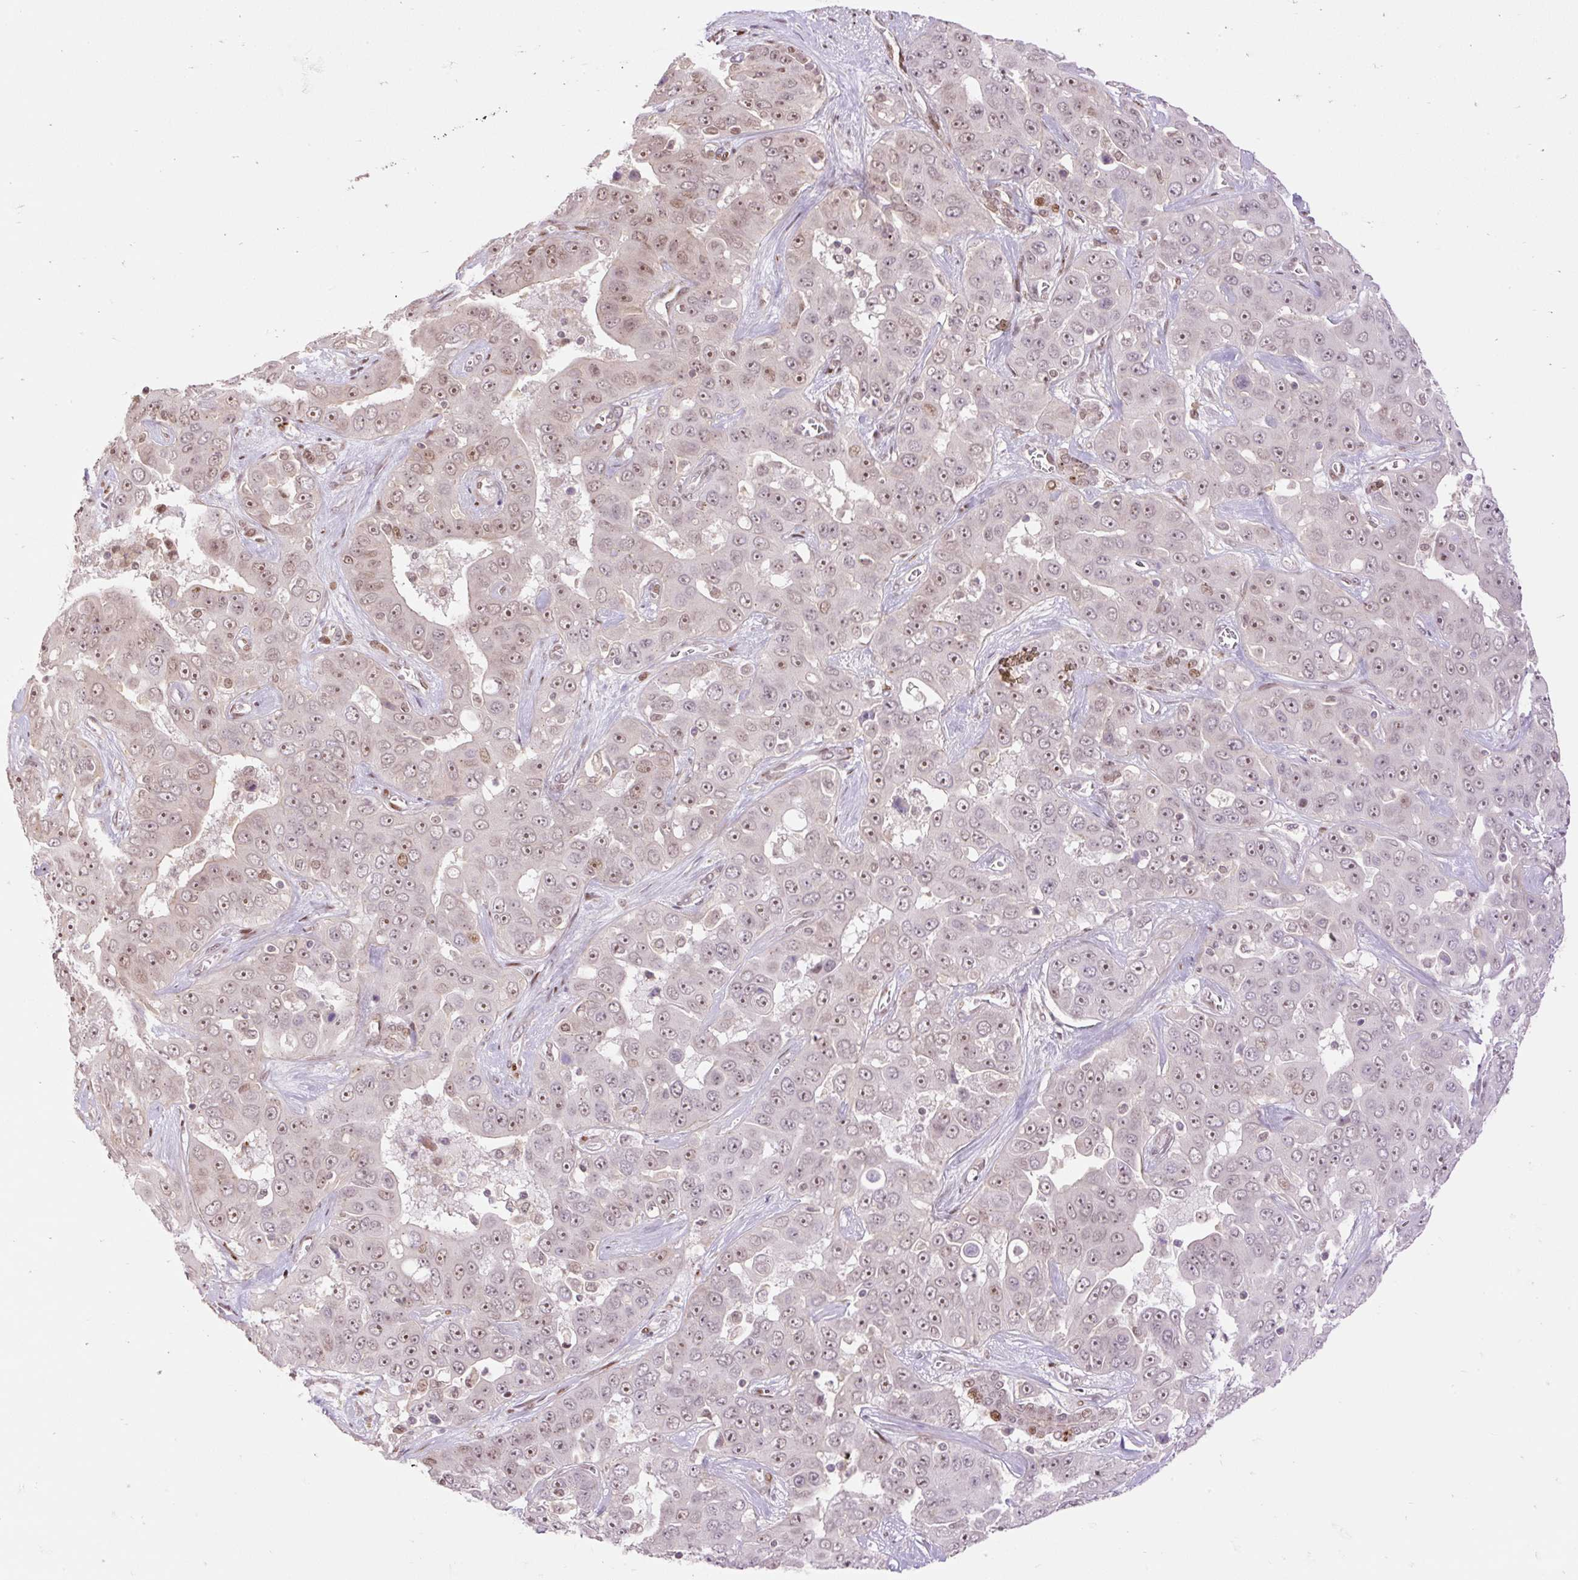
{"staining": {"intensity": "moderate", "quantity": "25%-75%", "location": "nuclear"}, "tissue": "liver cancer", "cell_type": "Tumor cells", "image_type": "cancer", "snomed": [{"axis": "morphology", "description": "Cholangiocarcinoma"}, {"axis": "topography", "description": "Liver"}], "caption": "Protein staining reveals moderate nuclear staining in about 25%-75% of tumor cells in liver cancer (cholangiocarcinoma). The protein is shown in brown color, while the nuclei are stained blue.", "gene": "RIPPLY3", "patient": {"sex": "female", "age": 52}}